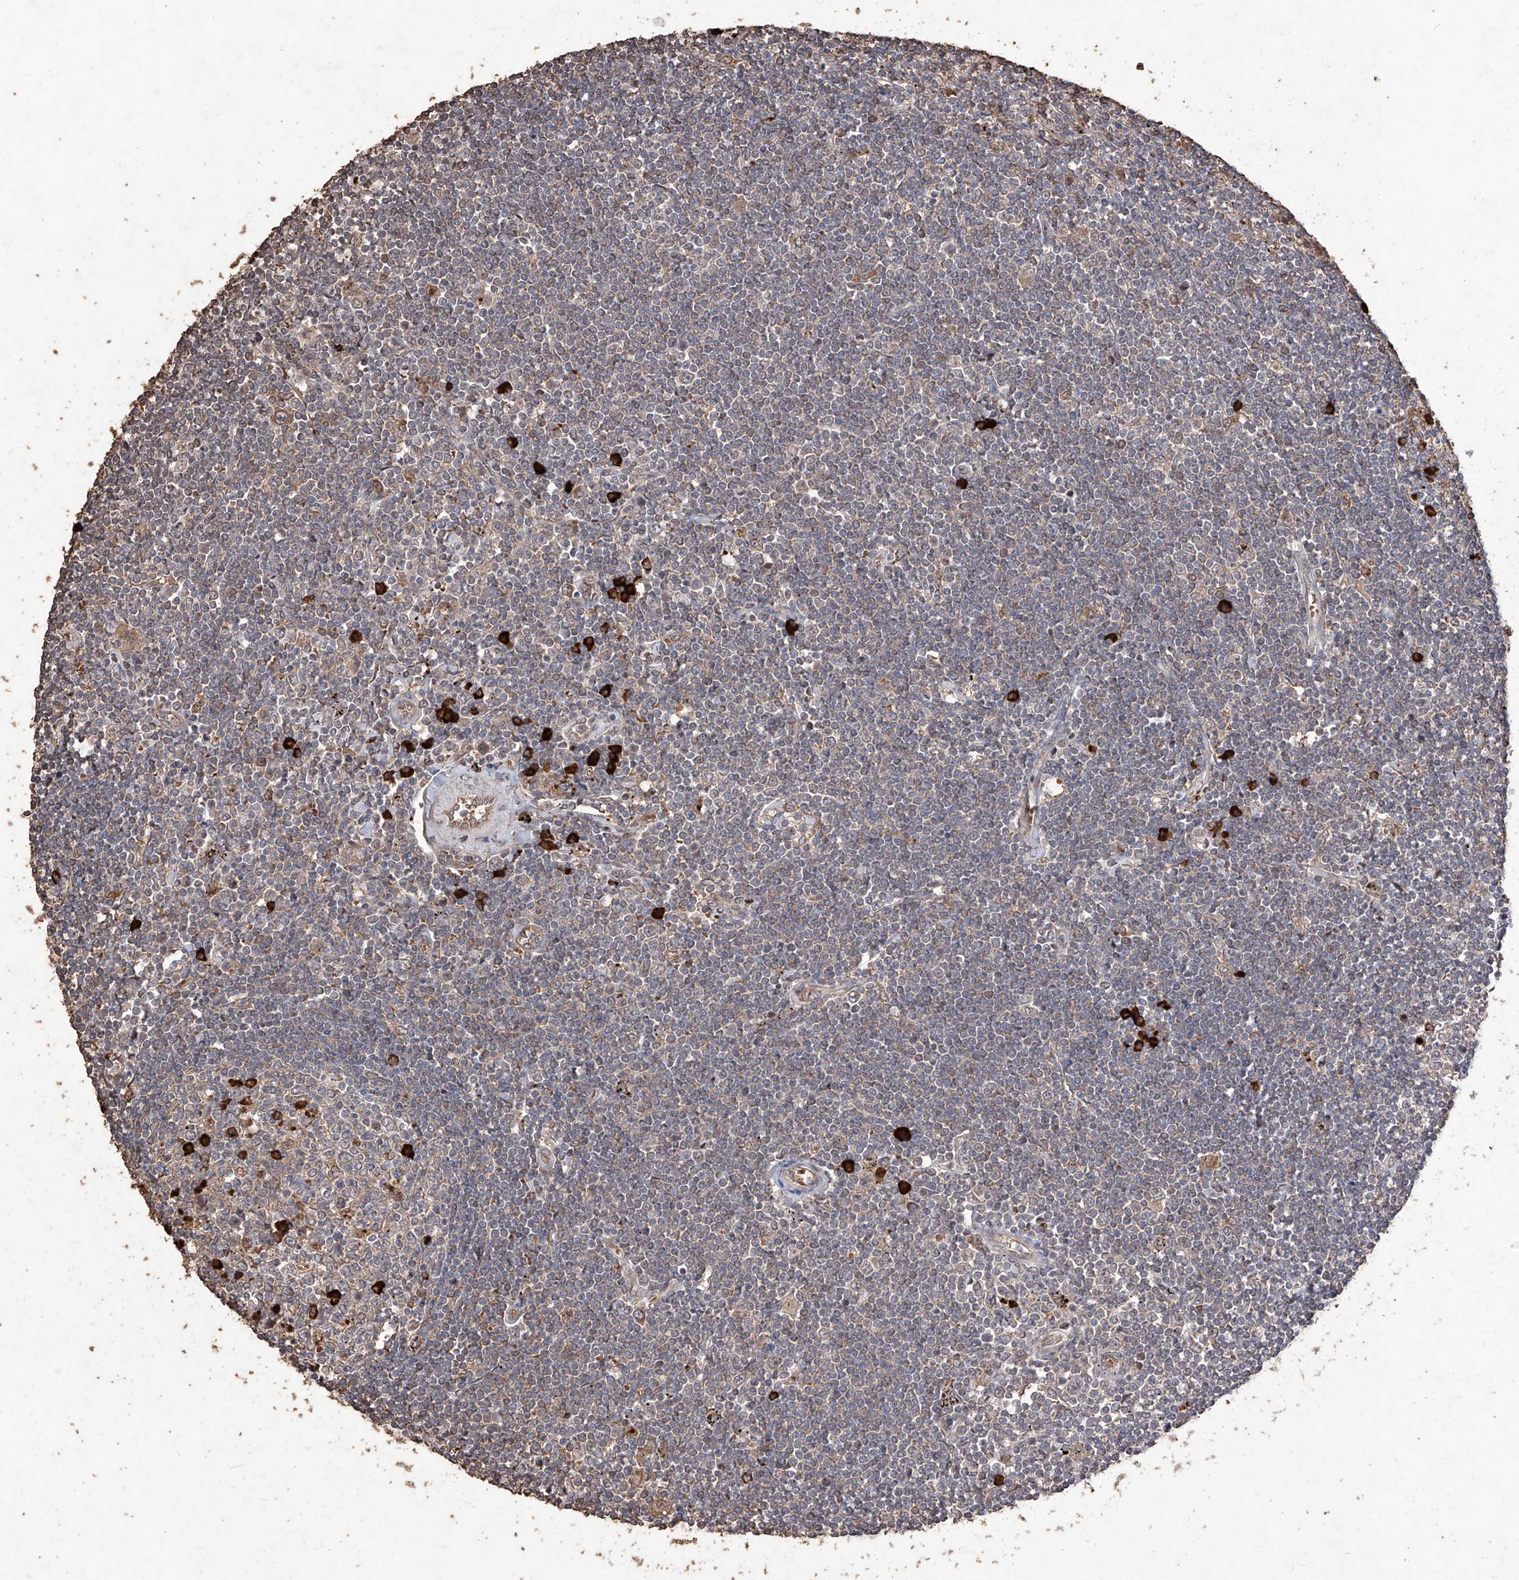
{"staining": {"intensity": "weak", "quantity": "<25%", "location": "cytoplasmic/membranous"}, "tissue": "lymphoma", "cell_type": "Tumor cells", "image_type": "cancer", "snomed": [{"axis": "morphology", "description": "Malignant lymphoma, non-Hodgkin's type, Low grade"}, {"axis": "topography", "description": "Spleen"}], "caption": "Immunohistochemical staining of human lymphoma demonstrates no significant expression in tumor cells. (DAB (3,3'-diaminobenzidine) immunohistochemistry (IHC), high magnification).", "gene": "EML1", "patient": {"sex": "male", "age": 76}}